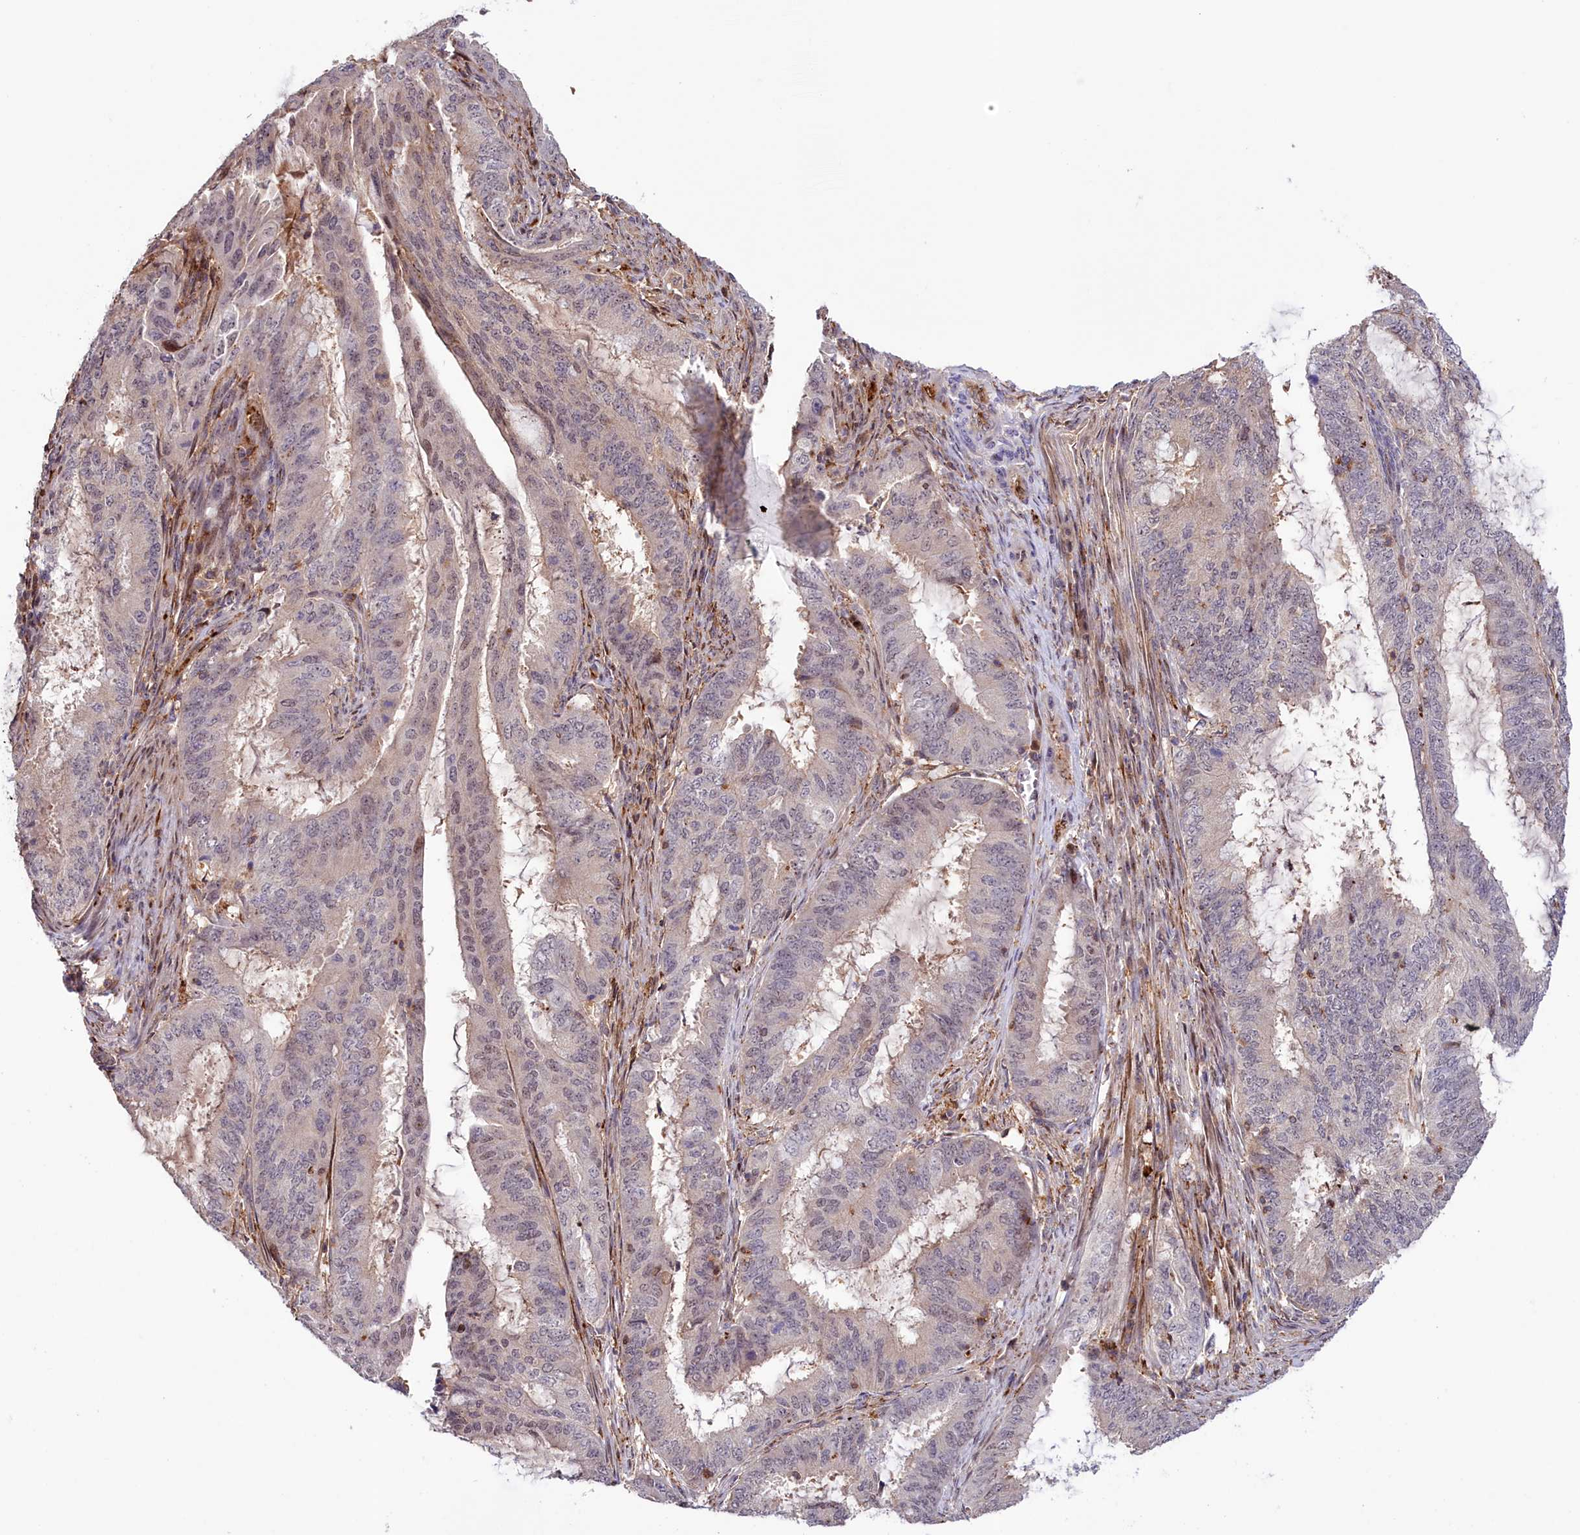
{"staining": {"intensity": "negative", "quantity": "none", "location": "none"}, "tissue": "endometrial cancer", "cell_type": "Tumor cells", "image_type": "cancer", "snomed": [{"axis": "morphology", "description": "Adenocarcinoma, NOS"}, {"axis": "topography", "description": "Endometrium"}], "caption": "Immunohistochemistry (IHC) of endometrial adenocarcinoma shows no expression in tumor cells.", "gene": "NEURL4", "patient": {"sex": "female", "age": 51}}